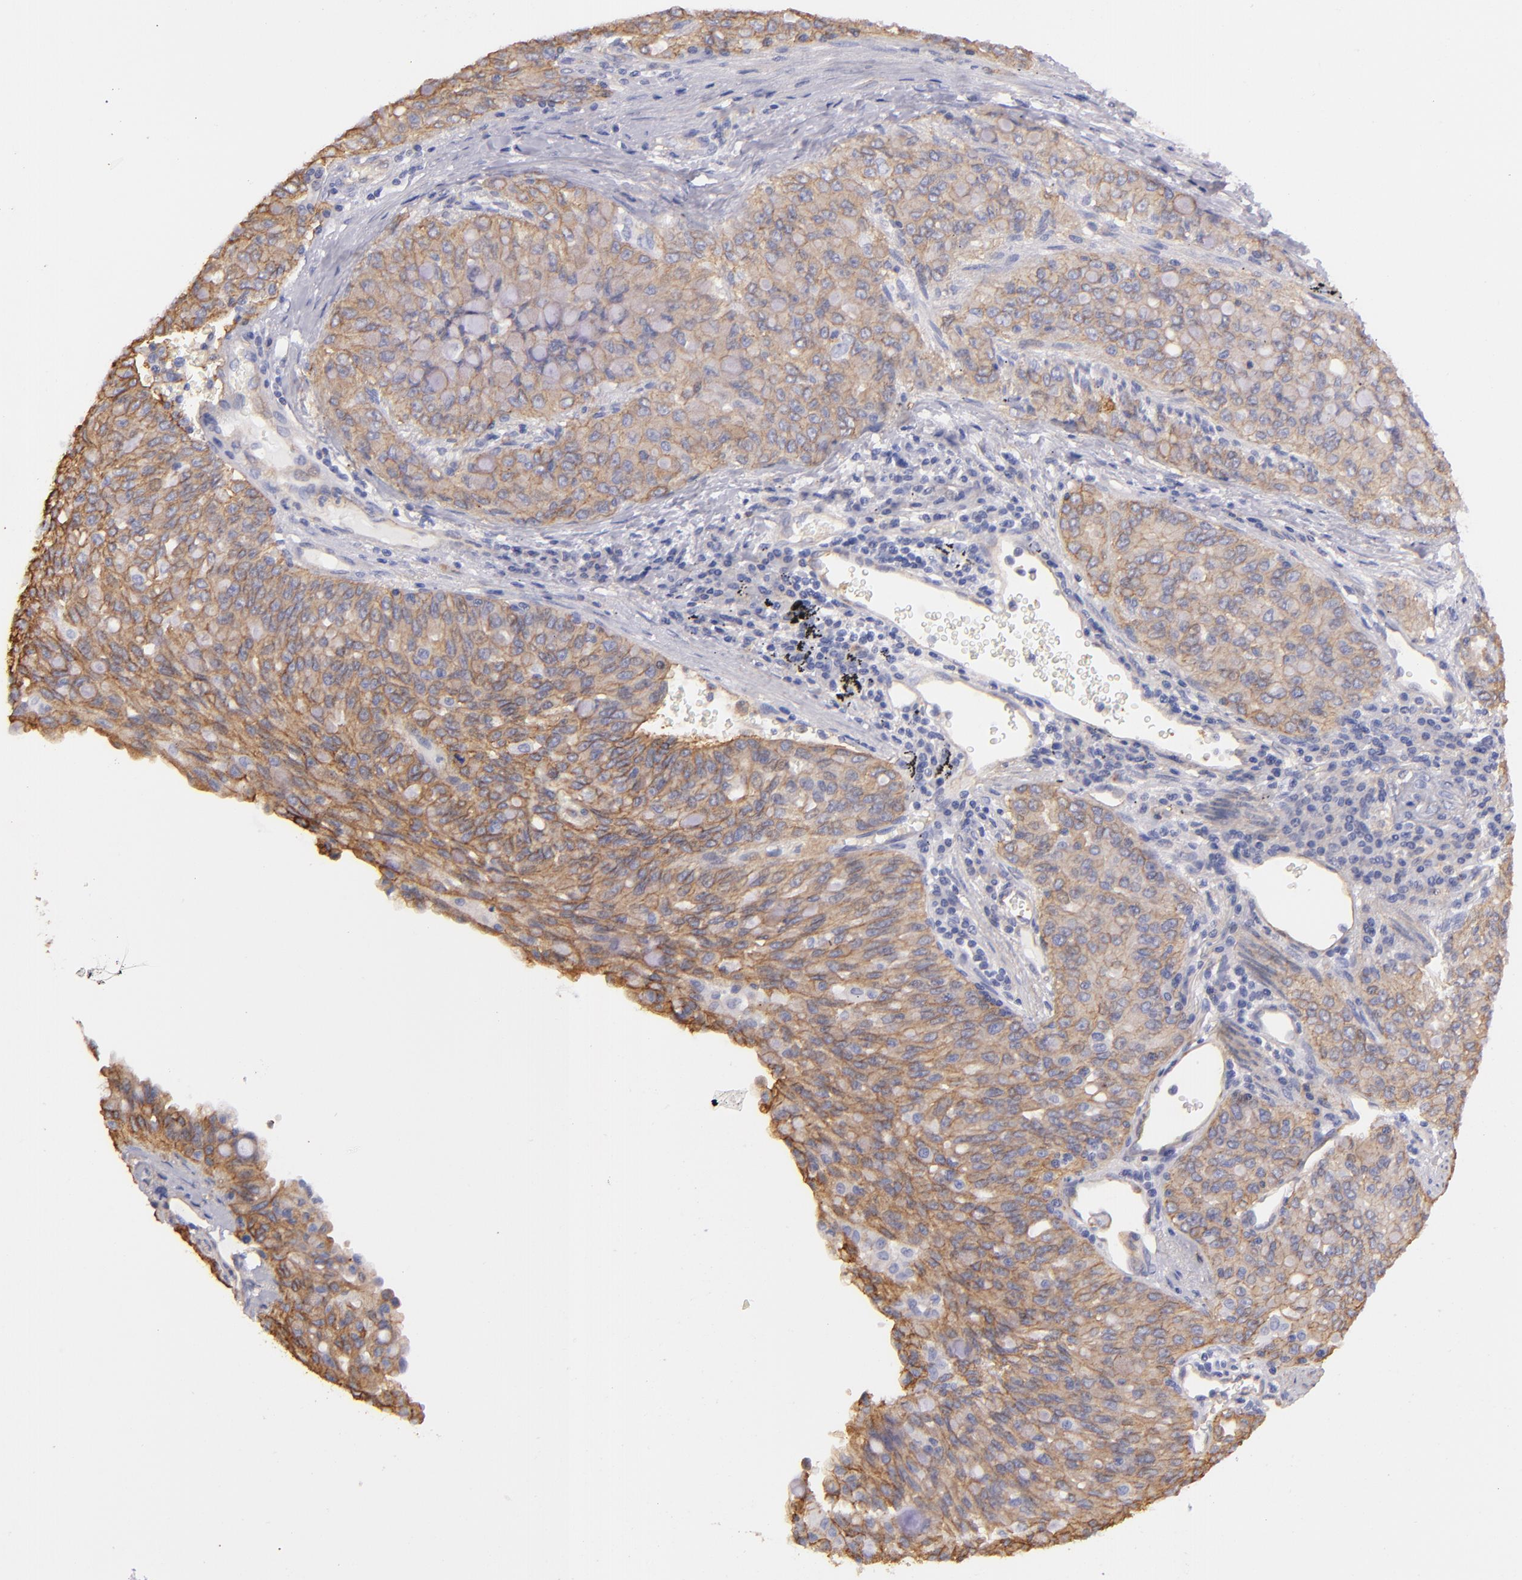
{"staining": {"intensity": "weak", "quantity": "25%-75%", "location": "cytoplasmic/membranous"}, "tissue": "lung cancer", "cell_type": "Tumor cells", "image_type": "cancer", "snomed": [{"axis": "morphology", "description": "Adenocarcinoma, NOS"}, {"axis": "topography", "description": "Lung"}], "caption": "The immunohistochemical stain labels weak cytoplasmic/membranous positivity in tumor cells of lung cancer (adenocarcinoma) tissue.", "gene": "CD151", "patient": {"sex": "female", "age": 44}}